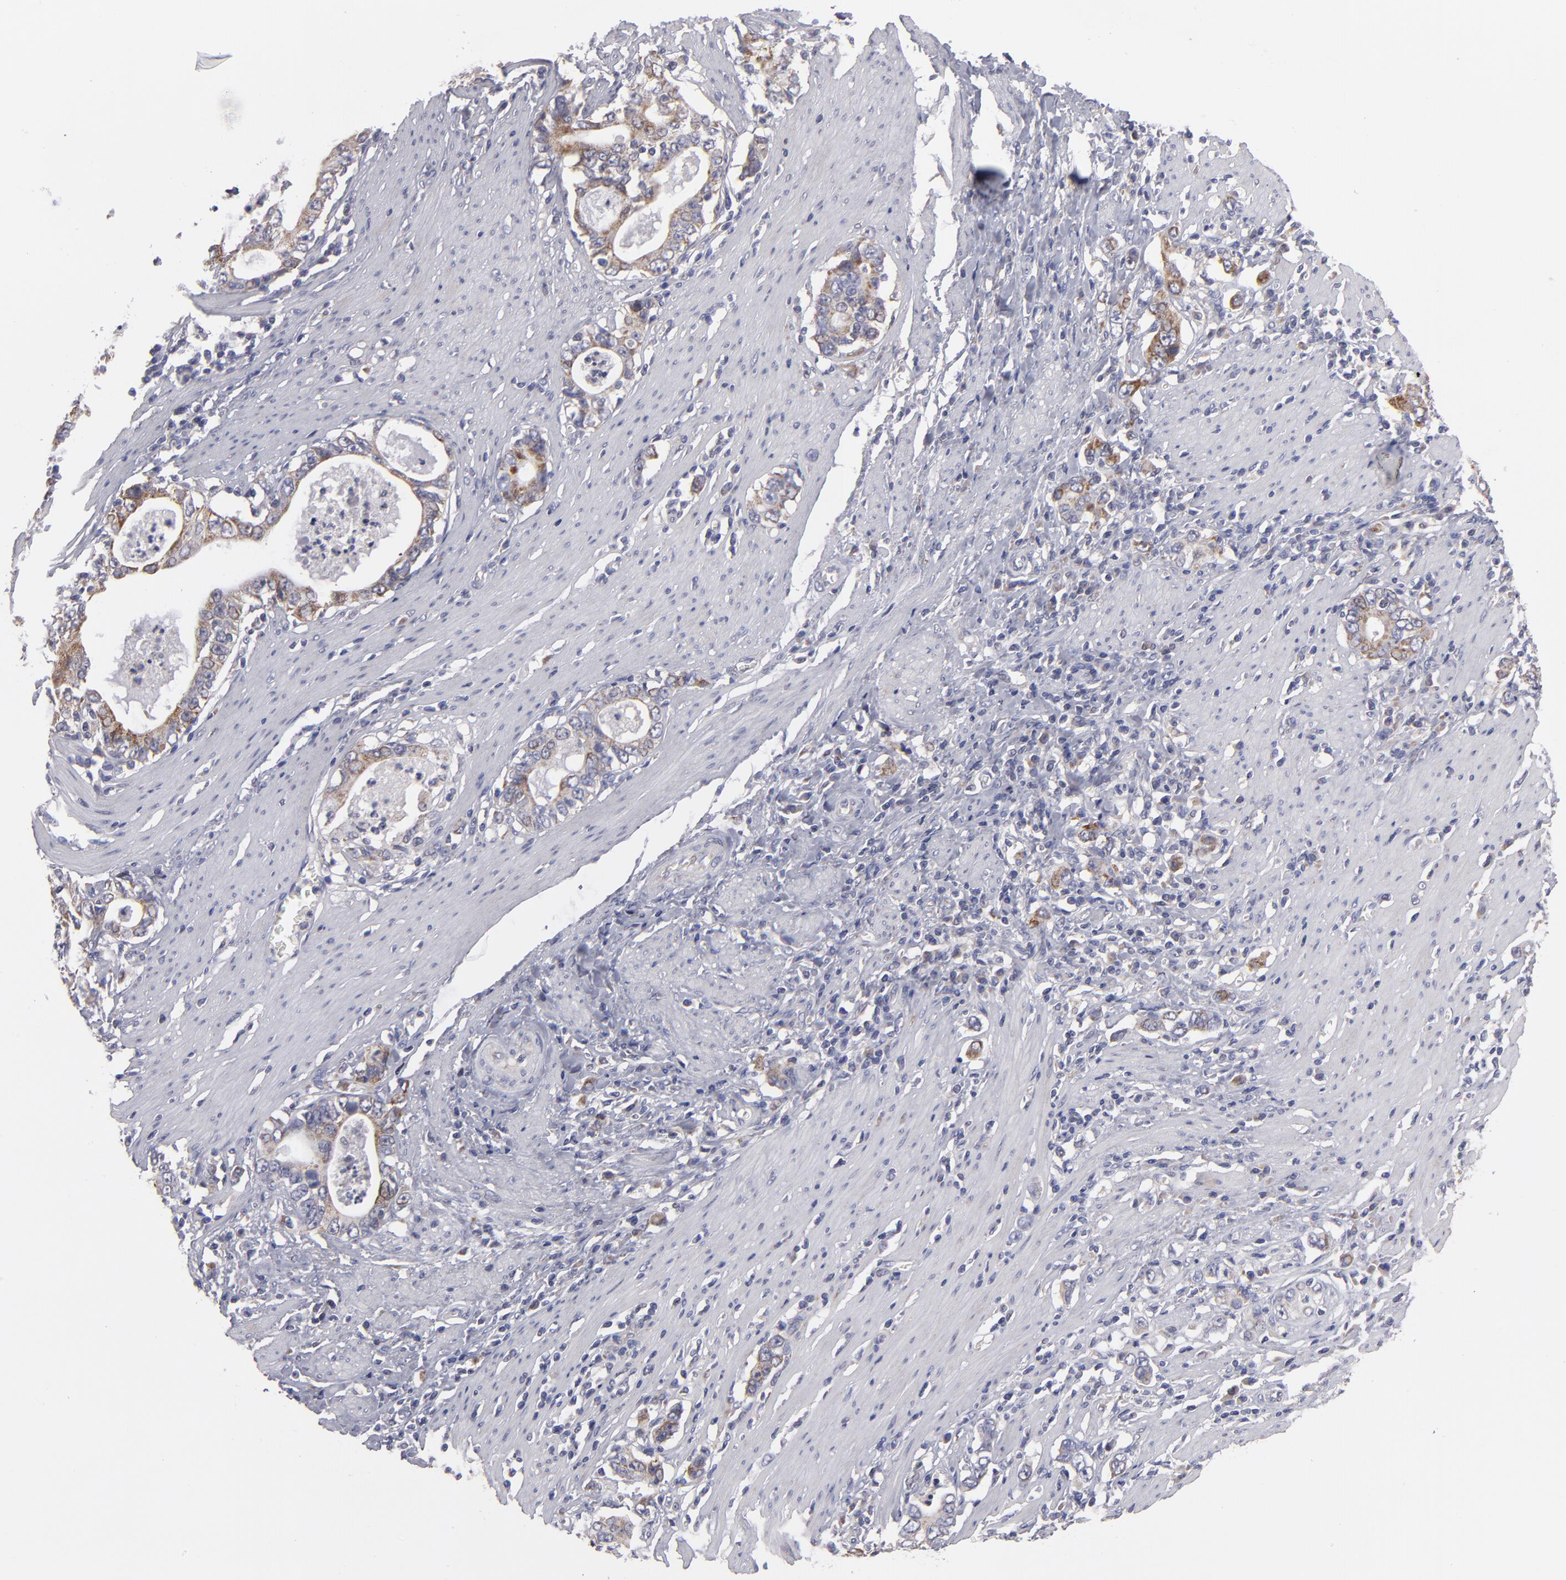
{"staining": {"intensity": "moderate", "quantity": ">75%", "location": "cytoplasmic/membranous"}, "tissue": "stomach cancer", "cell_type": "Tumor cells", "image_type": "cancer", "snomed": [{"axis": "morphology", "description": "Adenocarcinoma, NOS"}, {"axis": "topography", "description": "Stomach, lower"}], "caption": "Protein staining by IHC displays moderate cytoplasmic/membranous staining in about >75% of tumor cells in stomach cancer (adenocarcinoma). (DAB IHC with brightfield microscopy, high magnification).", "gene": "HCCS", "patient": {"sex": "female", "age": 72}}